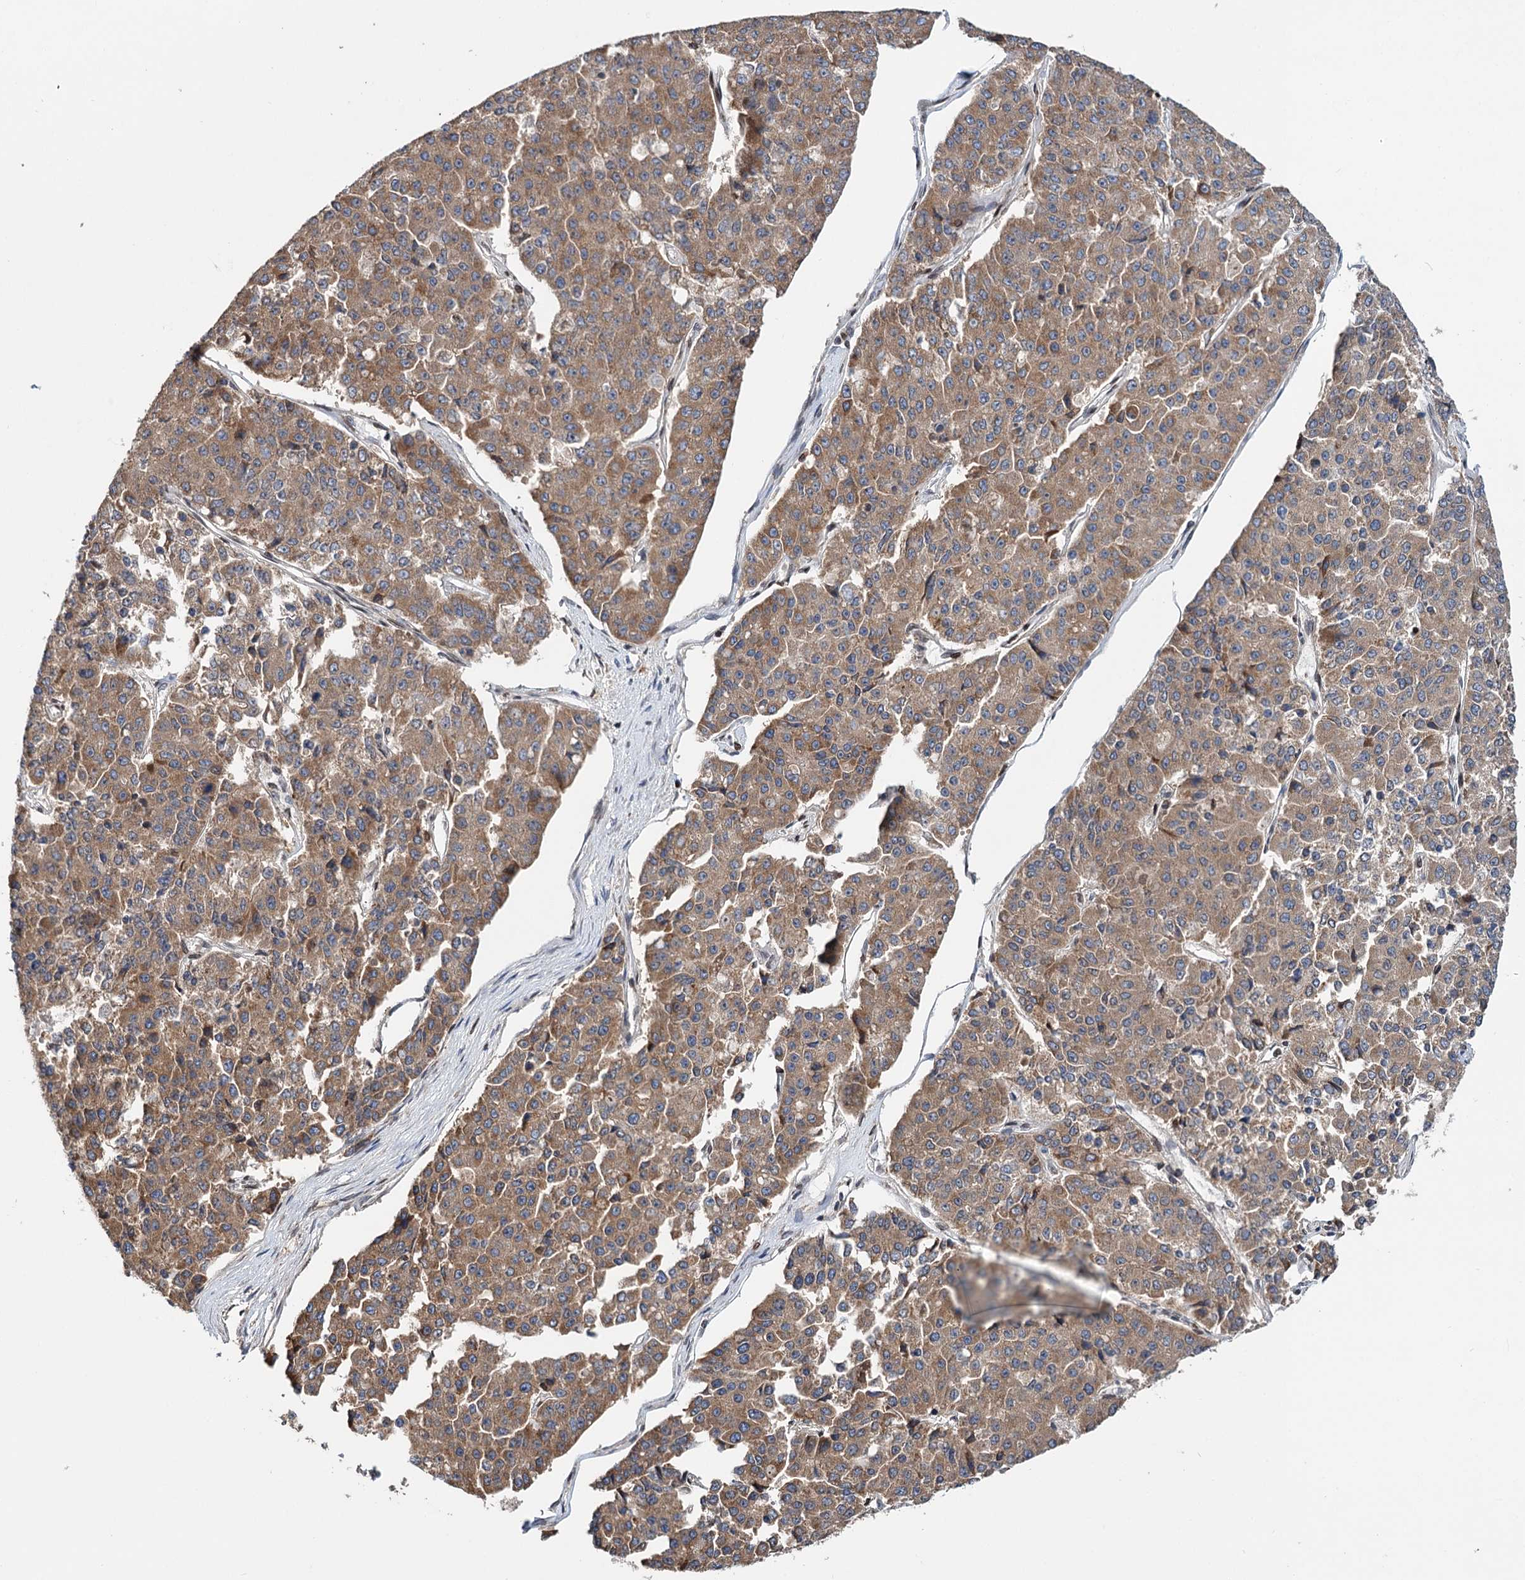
{"staining": {"intensity": "moderate", "quantity": ">75%", "location": "cytoplasmic/membranous"}, "tissue": "pancreatic cancer", "cell_type": "Tumor cells", "image_type": "cancer", "snomed": [{"axis": "morphology", "description": "Adenocarcinoma, NOS"}, {"axis": "topography", "description": "Pancreas"}], "caption": "DAB immunohistochemical staining of human adenocarcinoma (pancreatic) reveals moderate cytoplasmic/membranous protein positivity in about >75% of tumor cells.", "gene": "CFAP46", "patient": {"sex": "male", "age": 50}}